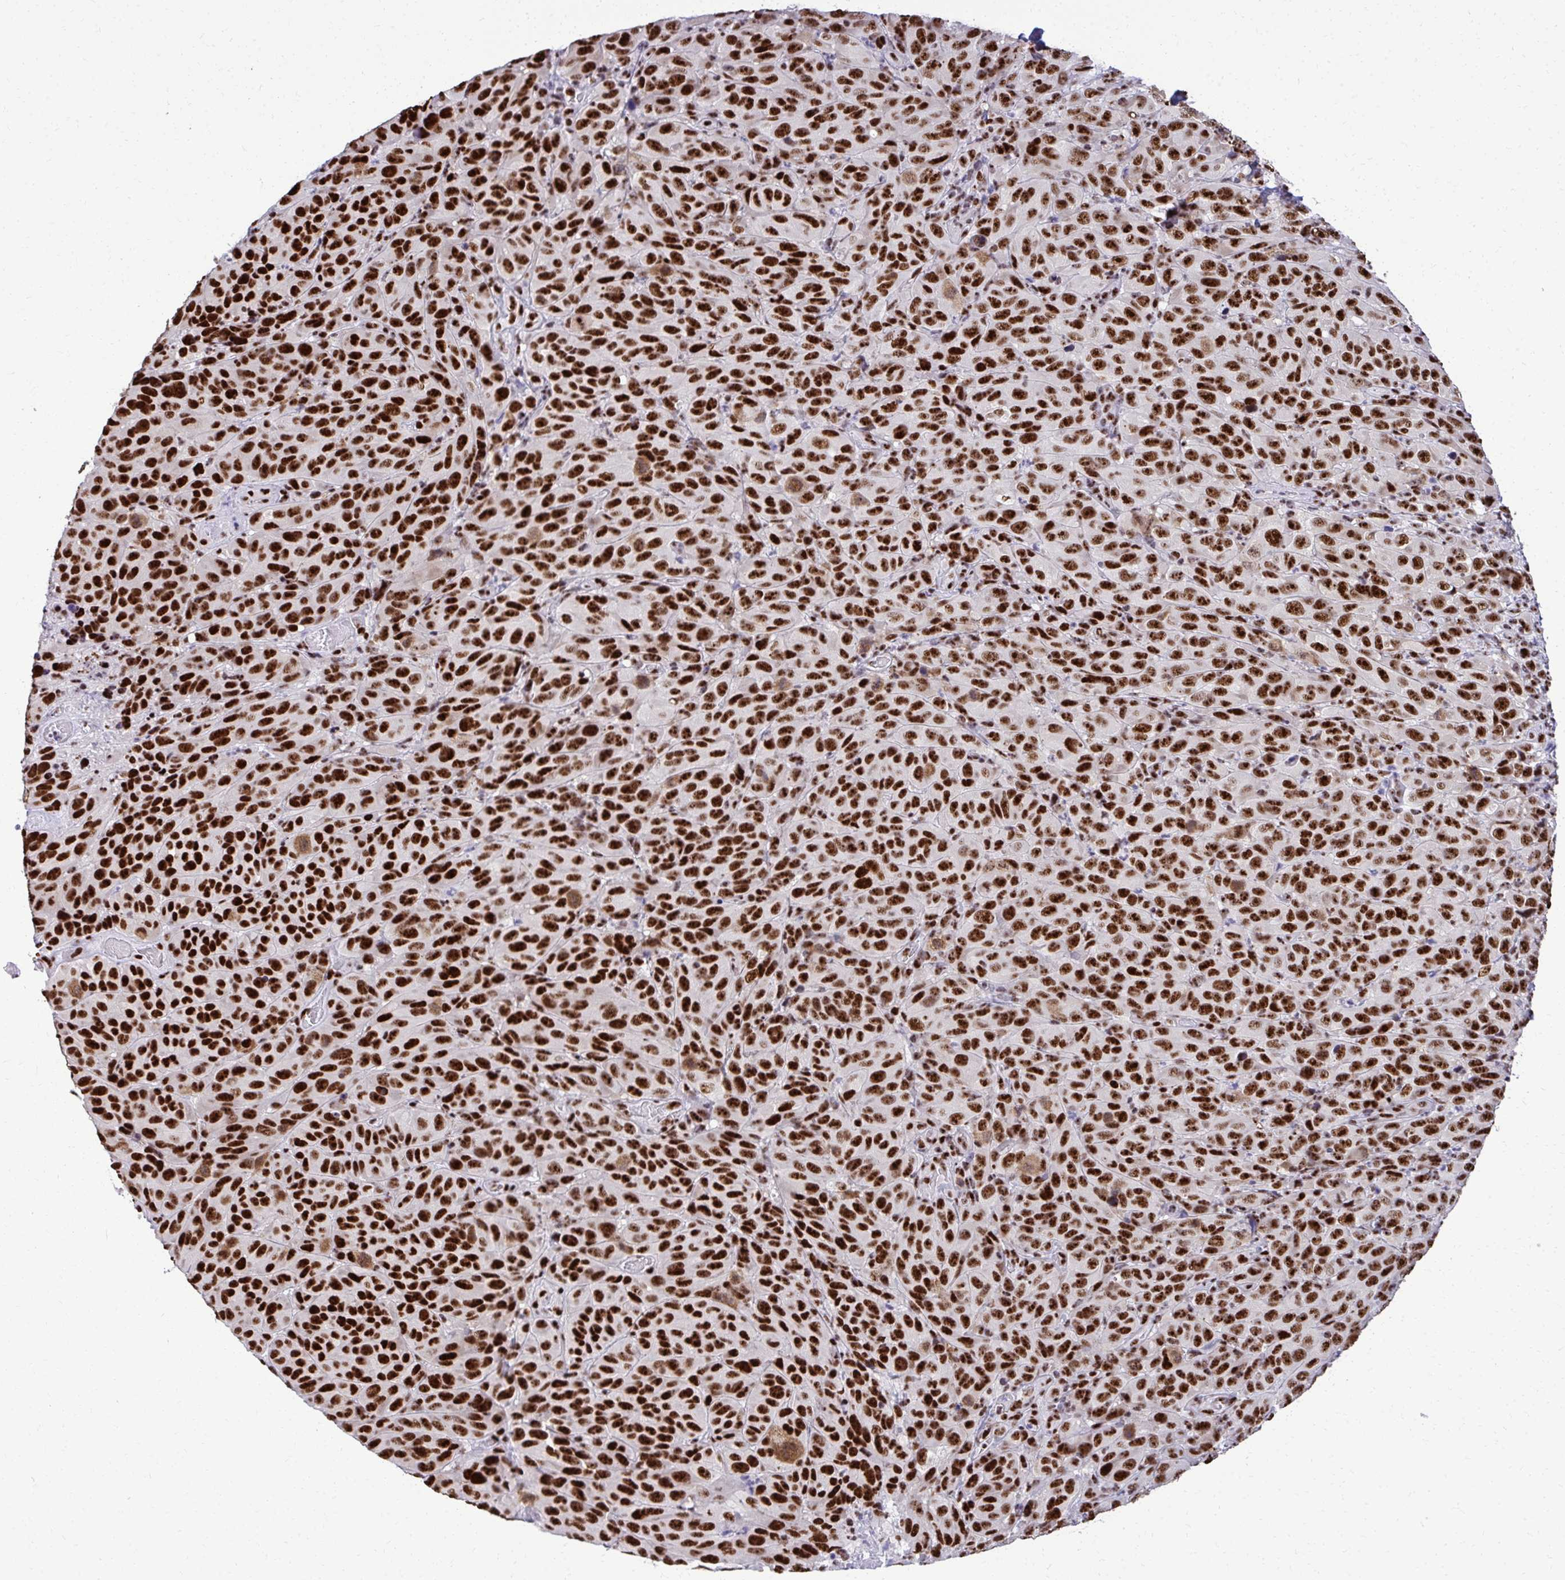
{"staining": {"intensity": "strong", "quantity": ">75%", "location": "nuclear"}, "tissue": "melanoma", "cell_type": "Tumor cells", "image_type": "cancer", "snomed": [{"axis": "morphology", "description": "Malignant melanoma, NOS"}, {"axis": "topography", "description": "Skin"}], "caption": "Protein expression analysis of melanoma shows strong nuclear staining in about >75% of tumor cells. The staining was performed using DAB to visualize the protein expression in brown, while the nuclei were stained in blue with hematoxylin (Magnification: 20x).", "gene": "PELP1", "patient": {"sex": "male", "age": 85}}